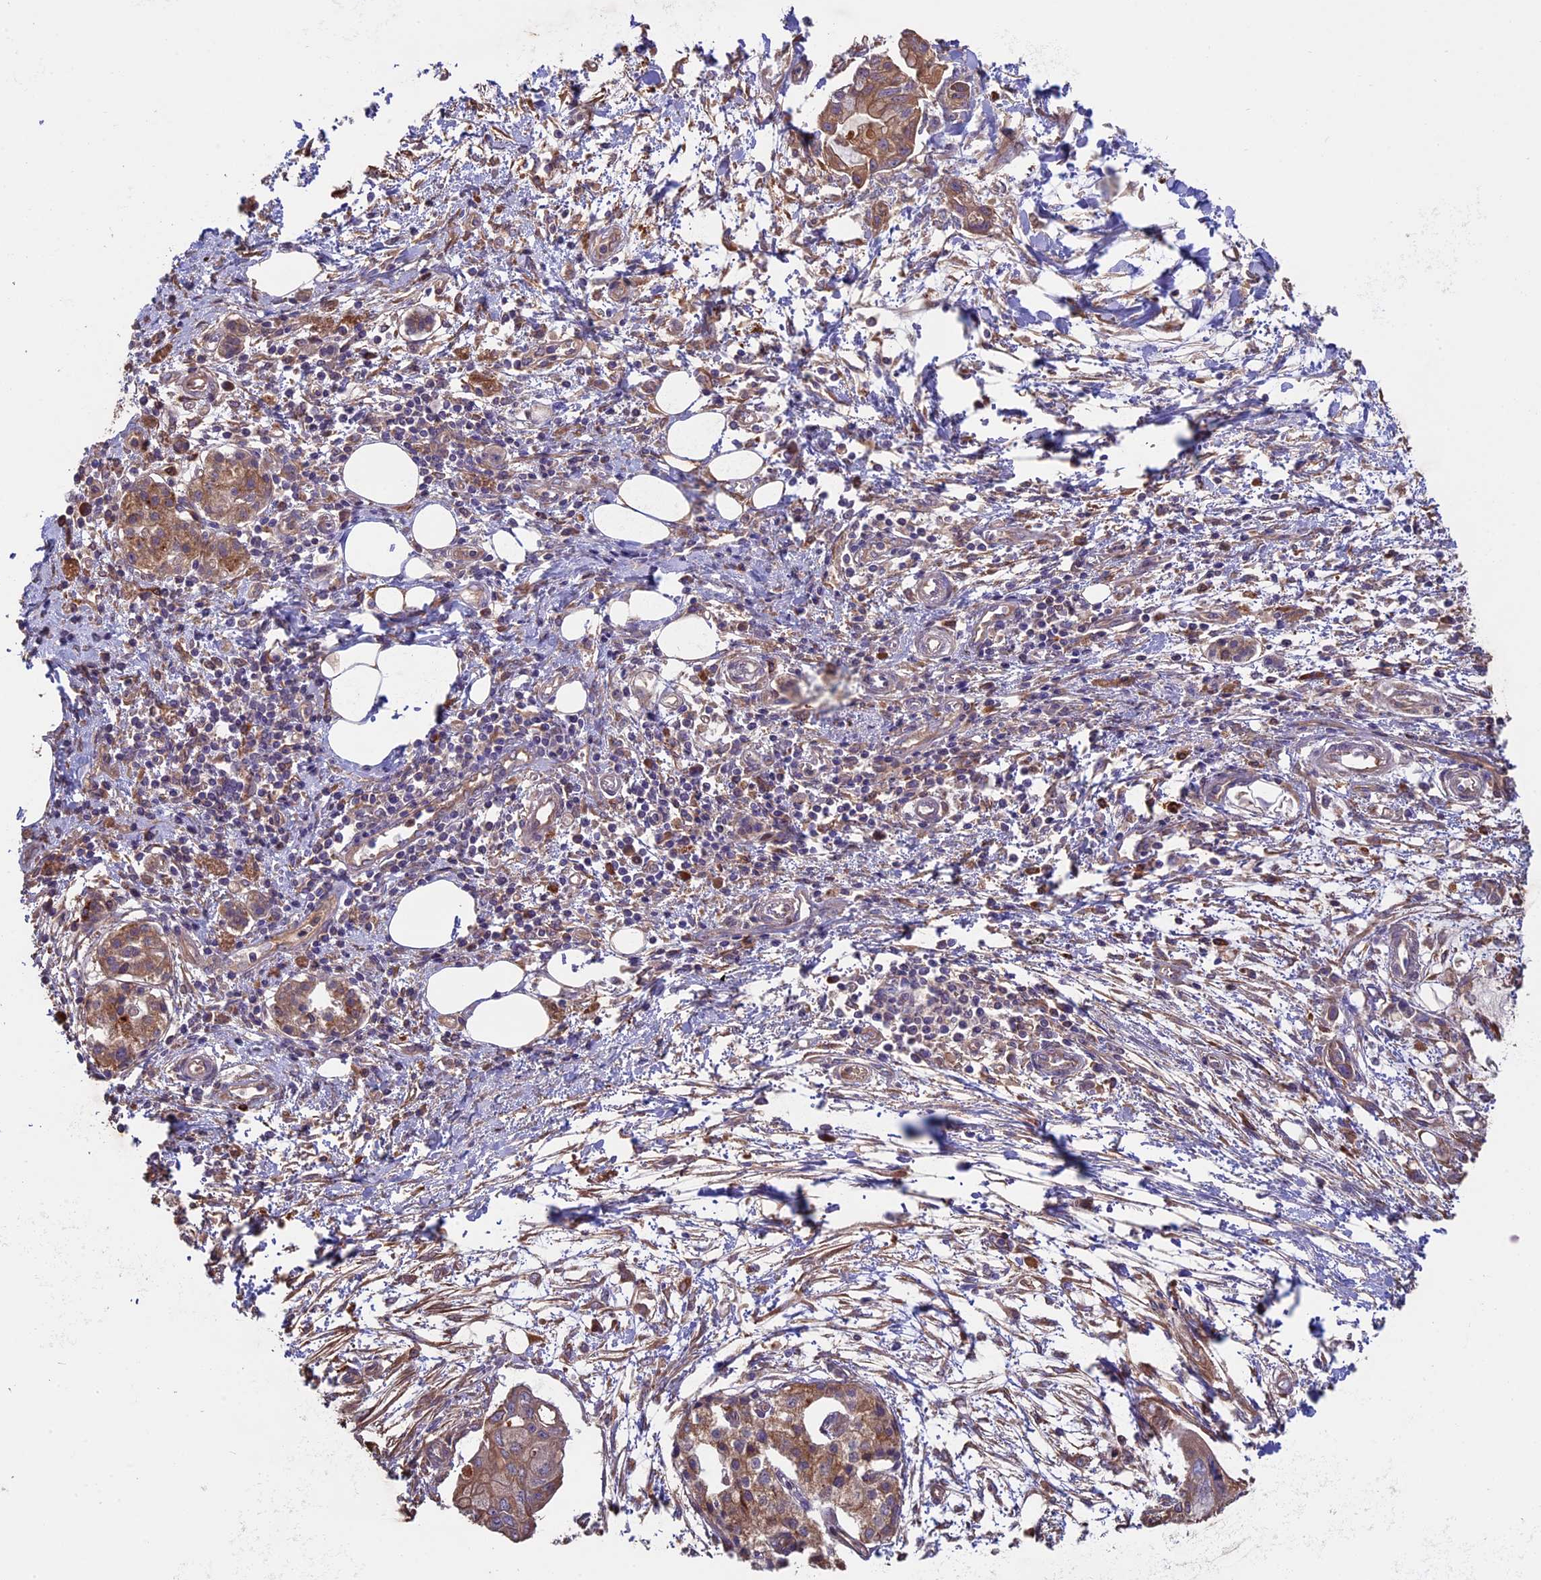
{"staining": {"intensity": "moderate", "quantity": "<25%", "location": "cytoplasmic/membranous"}, "tissue": "pancreatic cancer", "cell_type": "Tumor cells", "image_type": "cancer", "snomed": [{"axis": "morphology", "description": "Adenocarcinoma, NOS"}, {"axis": "topography", "description": "Pancreas"}], "caption": "Tumor cells demonstrate low levels of moderate cytoplasmic/membranous expression in about <25% of cells in human pancreatic adenocarcinoma. (DAB (3,3'-diaminobenzidine) = brown stain, brightfield microscopy at high magnification).", "gene": "VWA3A", "patient": {"sex": "male", "age": 48}}